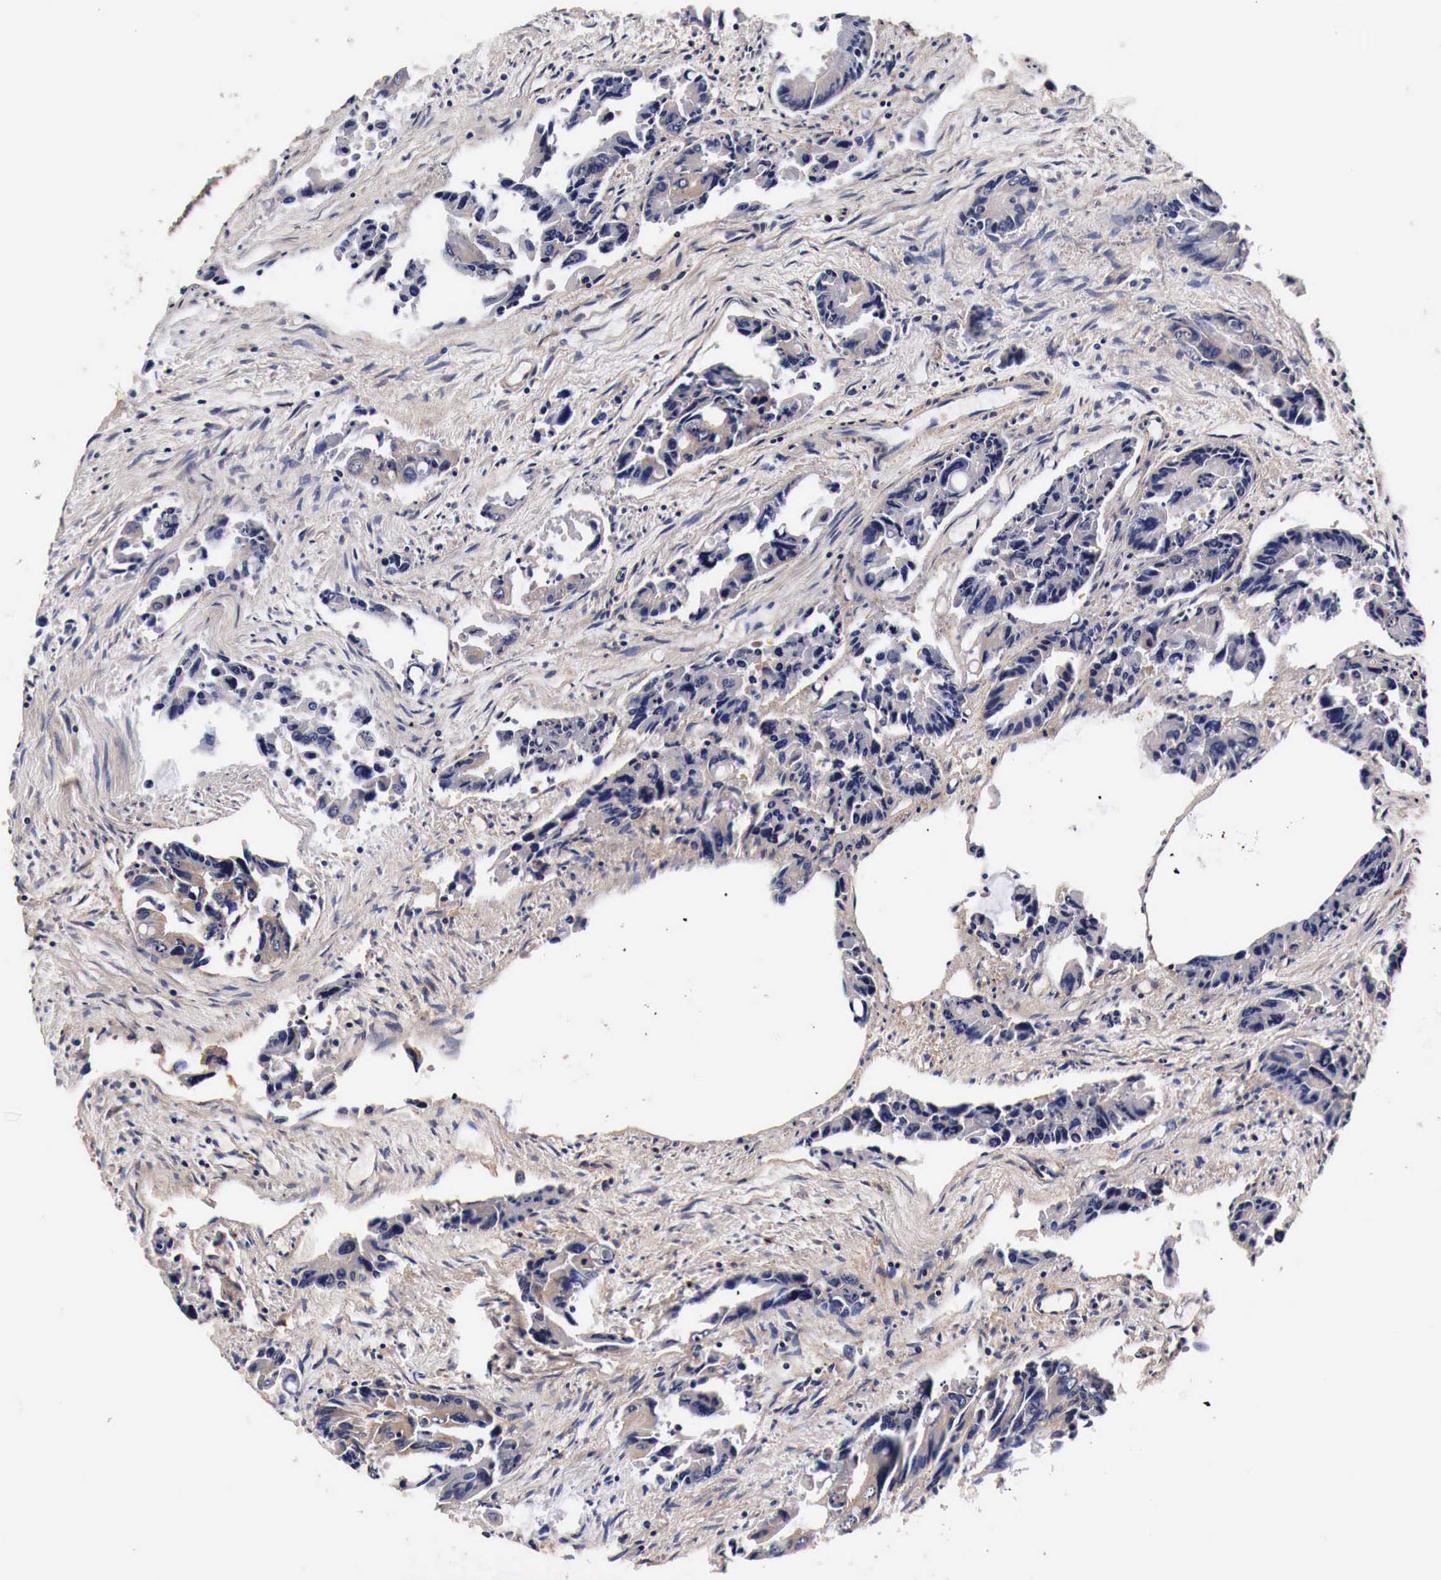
{"staining": {"intensity": "moderate", "quantity": "25%-75%", "location": "cytoplasmic/membranous"}, "tissue": "colorectal cancer", "cell_type": "Tumor cells", "image_type": "cancer", "snomed": [{"axis": "morphology", "description": "Adenocarcinoma, NOS"}, {"axis": "topography", "description": "Rectum"}], "caption": "Tumor cells exhibit moderate cytoplasmic/membranous expression in approximately 25%-75% of cells in colorectal adenocarcinoma. Nuclei are stained in blue.", "gene": "RP2", "patient": {"sex": "male", "age": 76}}